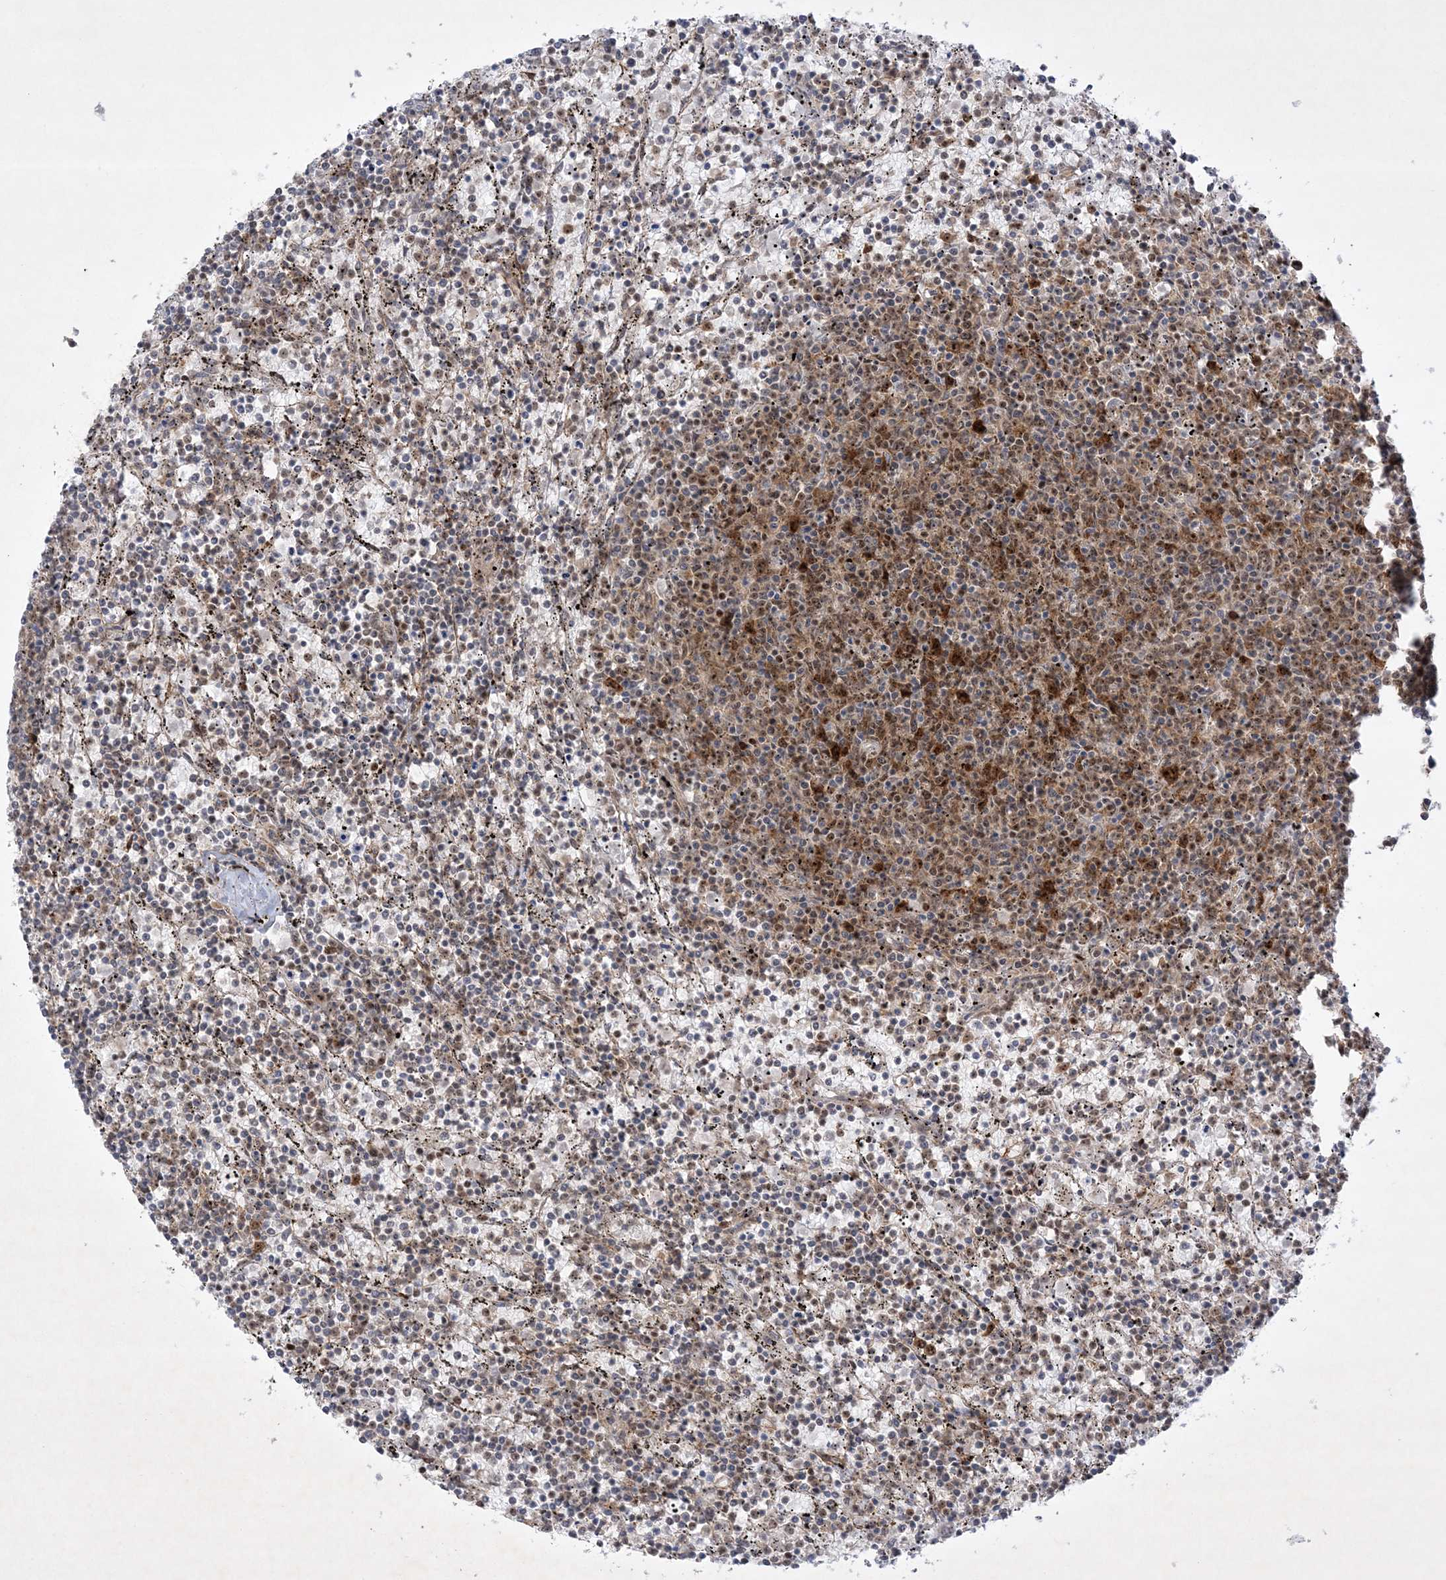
{"staining": {"intensity": "negative", "quantity": "none", "location": "none"}, "tissue": "lymphoma", "cell_type": "Tumor cells", "image_type": "cancer", "snomed": [{"axis": "morphology", "description": "Malignant lymphoma, non-Hodgkin's type, Low grade"}, {"axis": "topography", "description": "Spleen"}], "caption": "Tumor cells show no significant protein expression in lymphoma. (DAB (3,3'-diaminobenzidine) immunohistochemistry visualized using brightfield microscopy, high magnification).", "gene": "NPM3", "patient": {"sex": "female", "age": 50}}